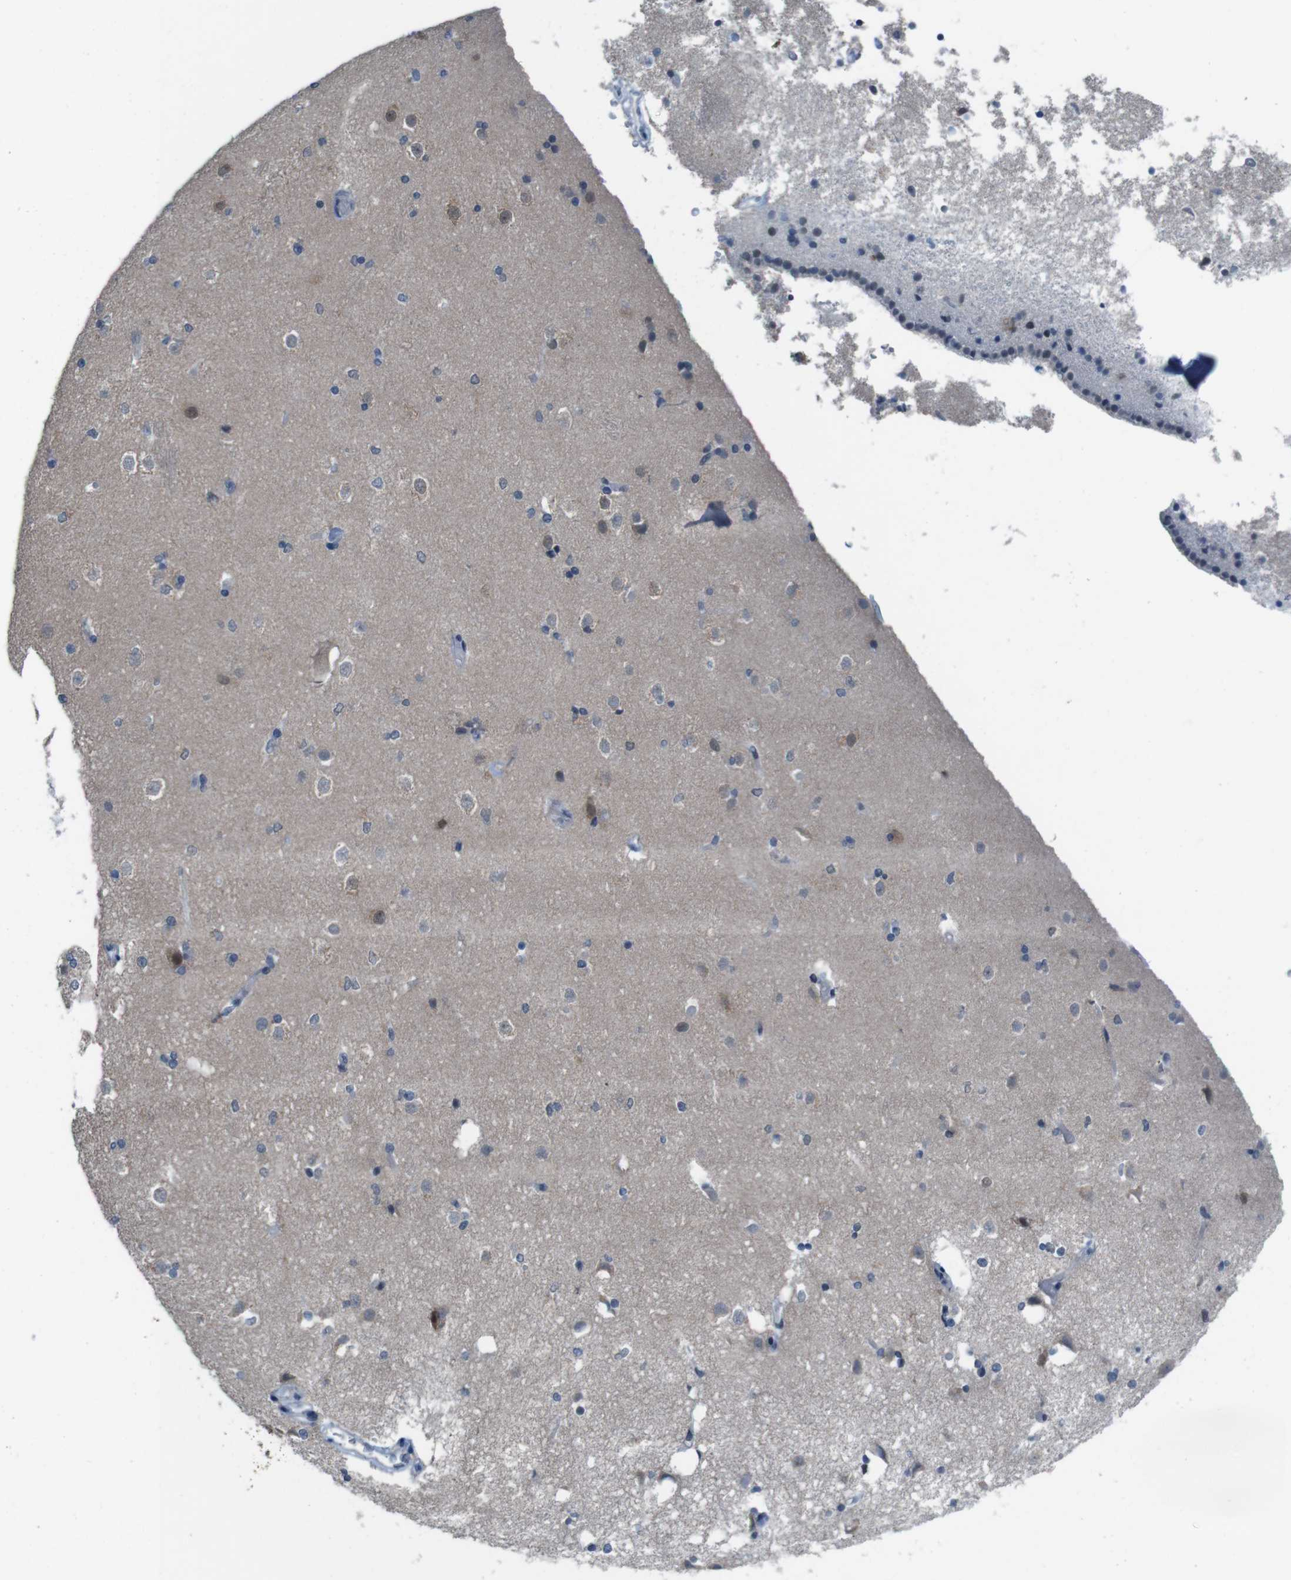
{"staining": {"intensity": "negative", "quantity": "none", "location": "none"}, "tissue": "caudate", "cell_type": "Glial cells", "image_type": "normal", "snomed": [{"axis": "morphology", "description": "Normal tissue, NOS"}, {"axis": "topography", "description": "Lateral ventricle wall"}], "caption": "High magnification brightfield microscopy of unremarkable caudate stained with DAB (brown) and counterstained with hematoxylin (blue): glial cells show no significant staining.", "gene": "CDHR2", "patient": {"sex": "female", "age": 19}}